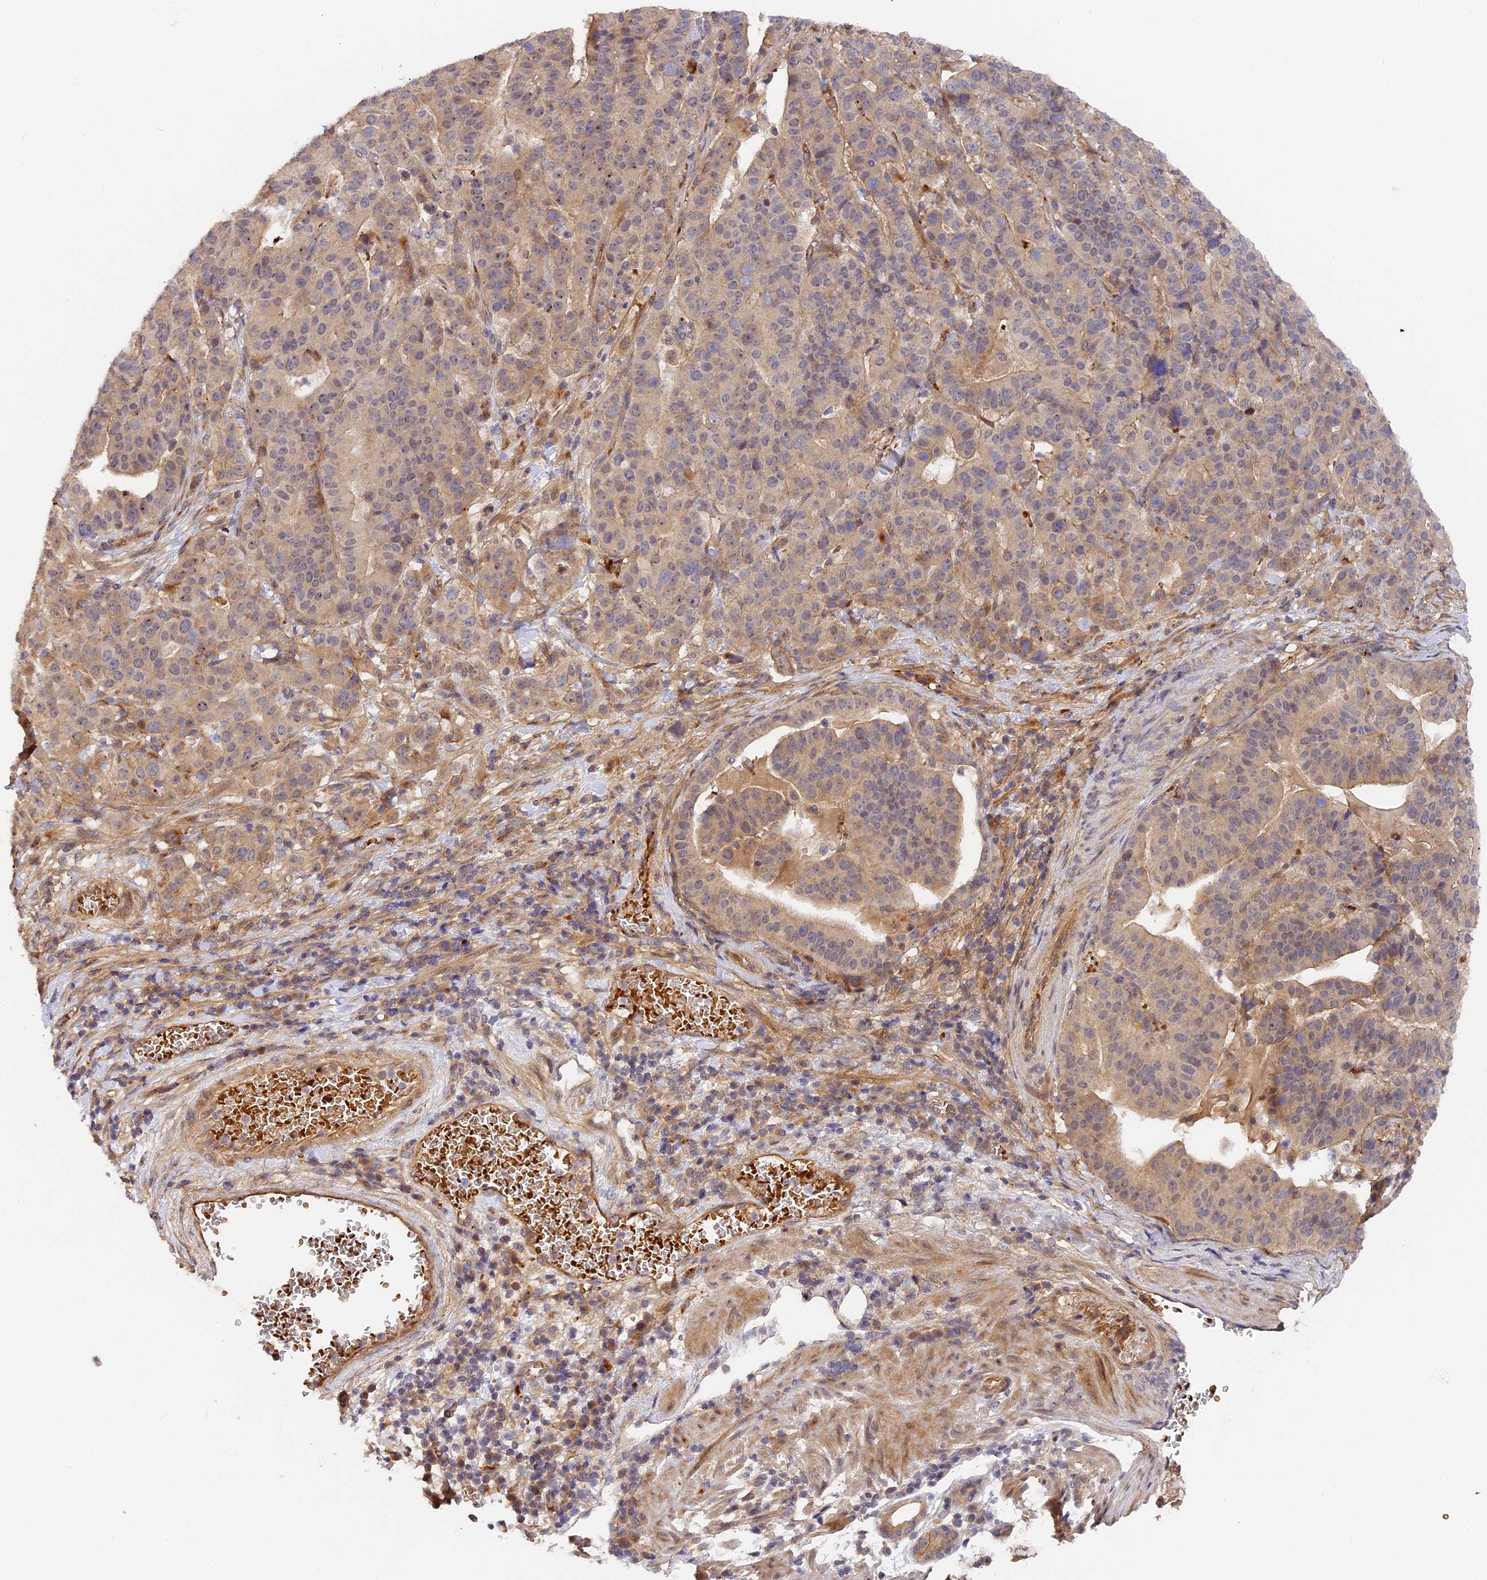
{"staining": {"intensity": "moderate", "quantity": "25%-75%", "location": "cytoplasmic/membranous"}, "tissue": "stomach cancer", "cell_type": "Tumor cells", "image_type": "cancer", "snomed": [{"axis": "morphology", "description": "Adenocarcinoma, NOS"}, {"axis": "topography", "description": "Stomach"}], "caption": "A brown stain shows moderate cytoplasmic/membranous expression of a protein in stomach cancer (adenocarcinoma) tumor cells.", "gene": "MISP3", "patient": {"sex": "male", "age": 48}}